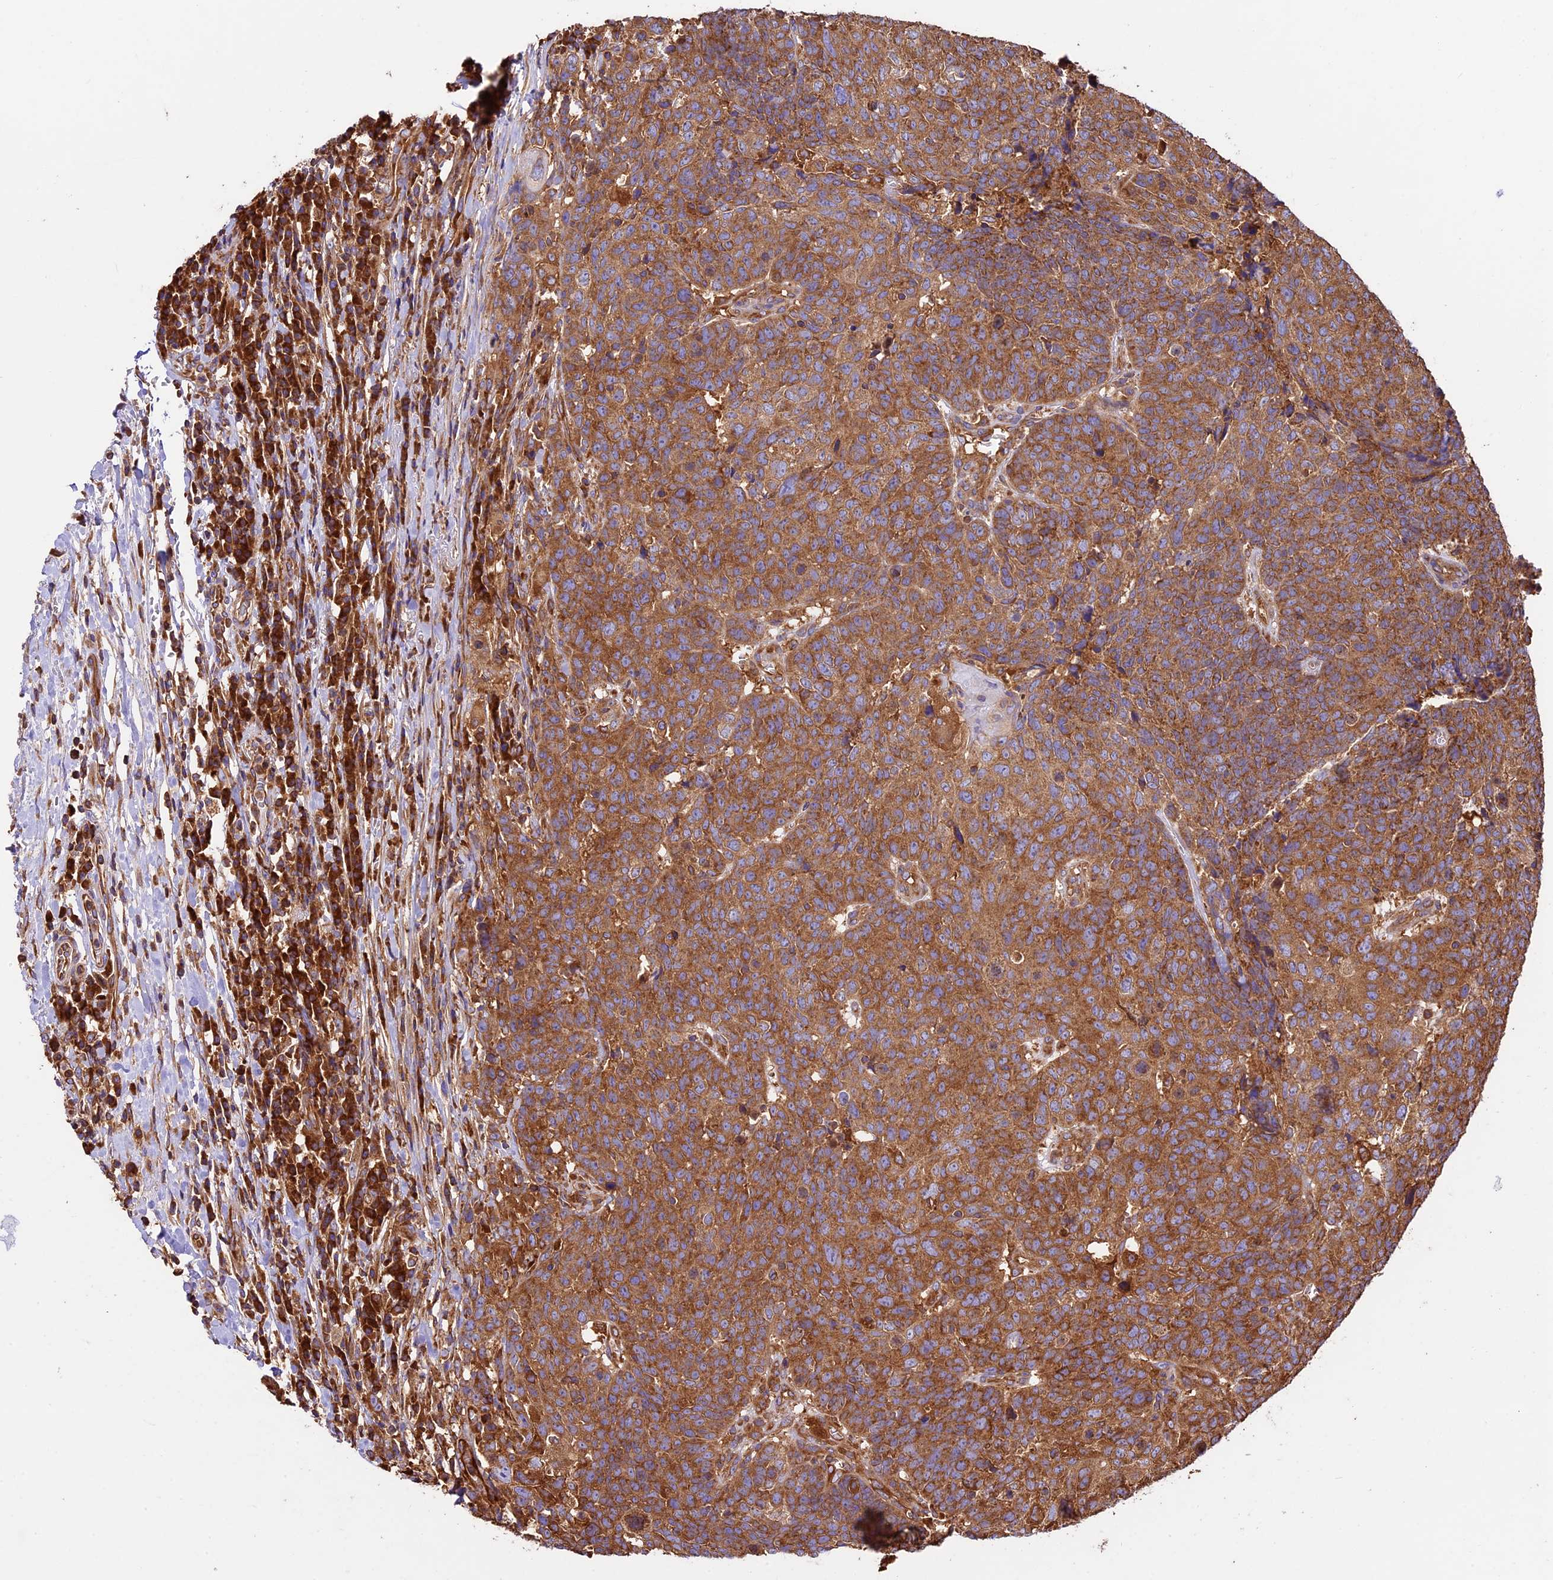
{"staining": {"intensity": "moderate", "quantity": ">75%", "location": "cytoplasmic/membranous"}, "tissue": "head and neck cancer", "cell_type": "Tumor cells", "image_type": "cancer", "snomed": [{"axis": "morphology", "description": "Squamous cell carcinoma, NOS"}, {"axis": "topography", "description": "Head-Neck"}], "caption": "This micrograph displays immunohistochemistry staining of head and neck squamous cell carcinoma, with medium moderate cytoplasmic/membranous positivity in about >75% of tumor cells.", "gene": "KARS1", "patient": {"sex": "male", "age": 66}}